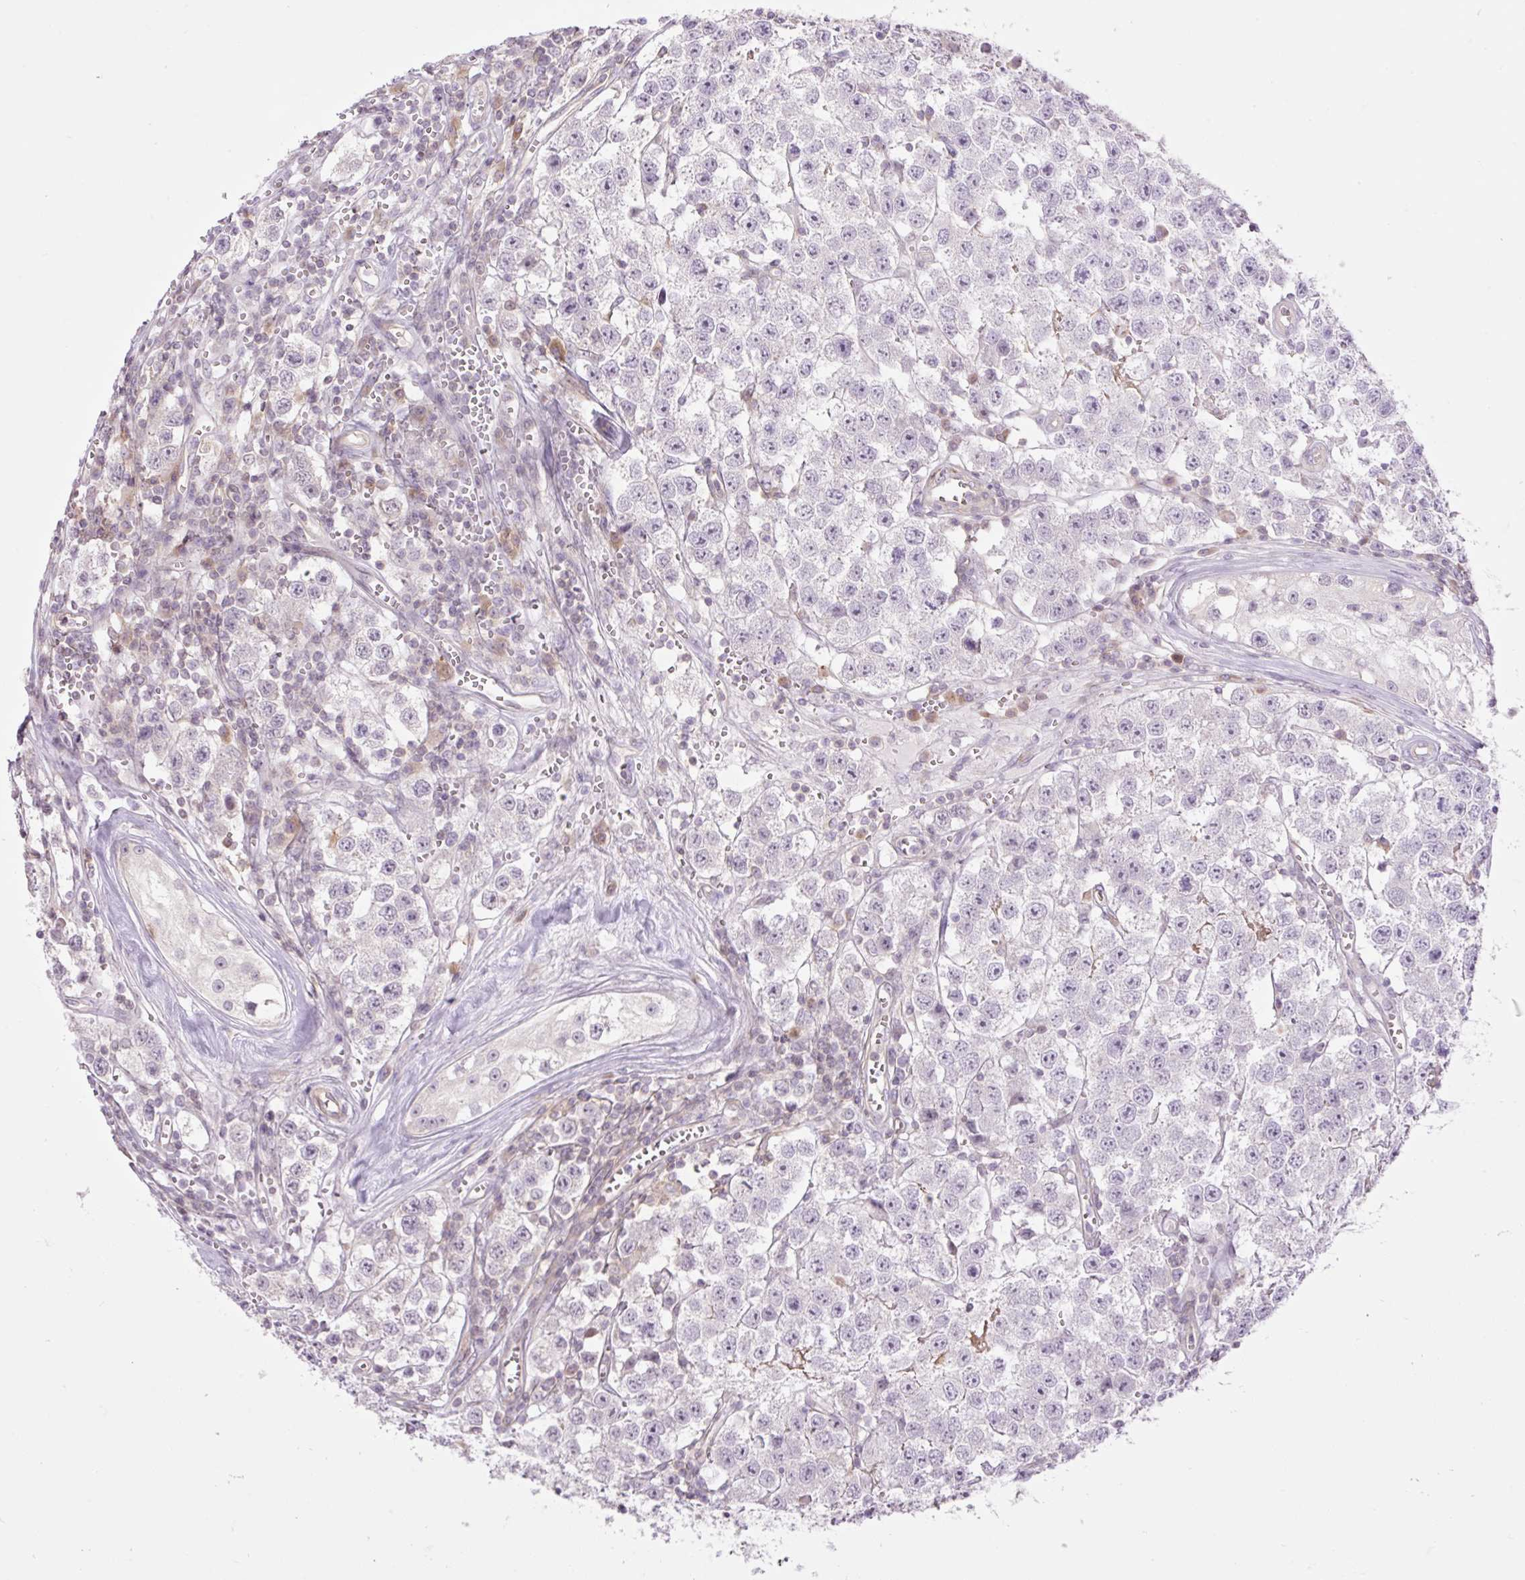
{"staining": {"intensity": "negative", "quantity": "none", "location": "none"}, "tissue": "testis cancer", "cell_type": "Tumor cells", "image_type": "cancer", "snomed": [{"axis": "morphology", "description": "Seminoma, NOS"}, {"axis": "topography", "description": "Testis"}], "caption": "An image of seminoma (testis) stained for a protein demonstrates no brown staining in tumor cells.", "gene": "GRID2", "patient": {"sex": "male", "age": 34}}